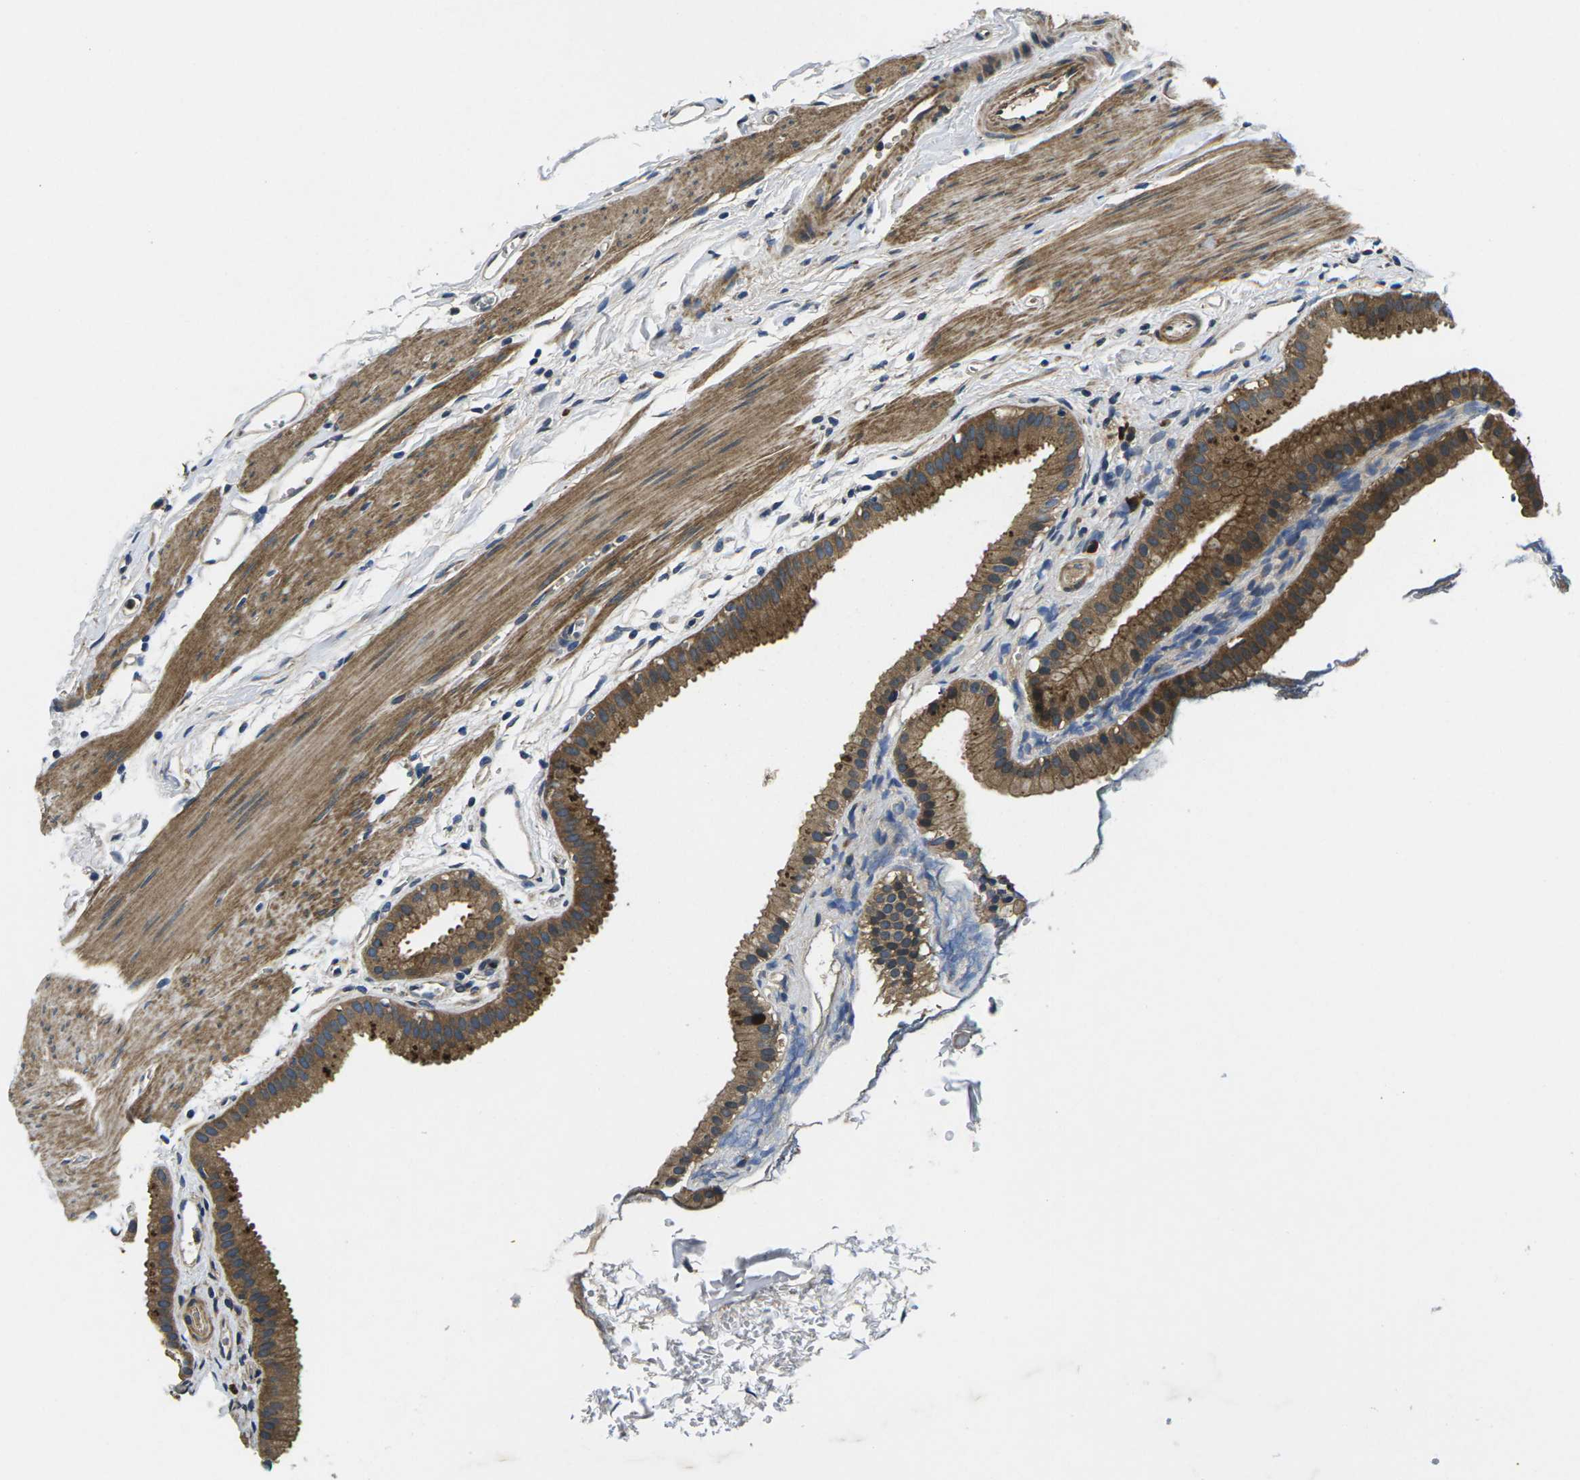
{"staining": {"intensity": "moderate", "quantity": ">75%", "location": "cytoplasmic/membranous"}, "tissue": "gallbladder", "cell_type": "Glandular cells", "image_type": "normal", "snomed": [{"axis": "morphology", "description": "Normal tissue, NOS"}, {"axis": "topography", "description": "Gallbladder"}], "caption": "Protein analysis of normal gallbladder demonstrates moderate cytoplasmic/membranous staining in about >75% of glandular cells. (DAB (3,3'-diaminobenzidine) IHC with brightfield microscopy, high magnification).", "gene": "PLCE1", "patient": {"sex": "female", "age": 64}}